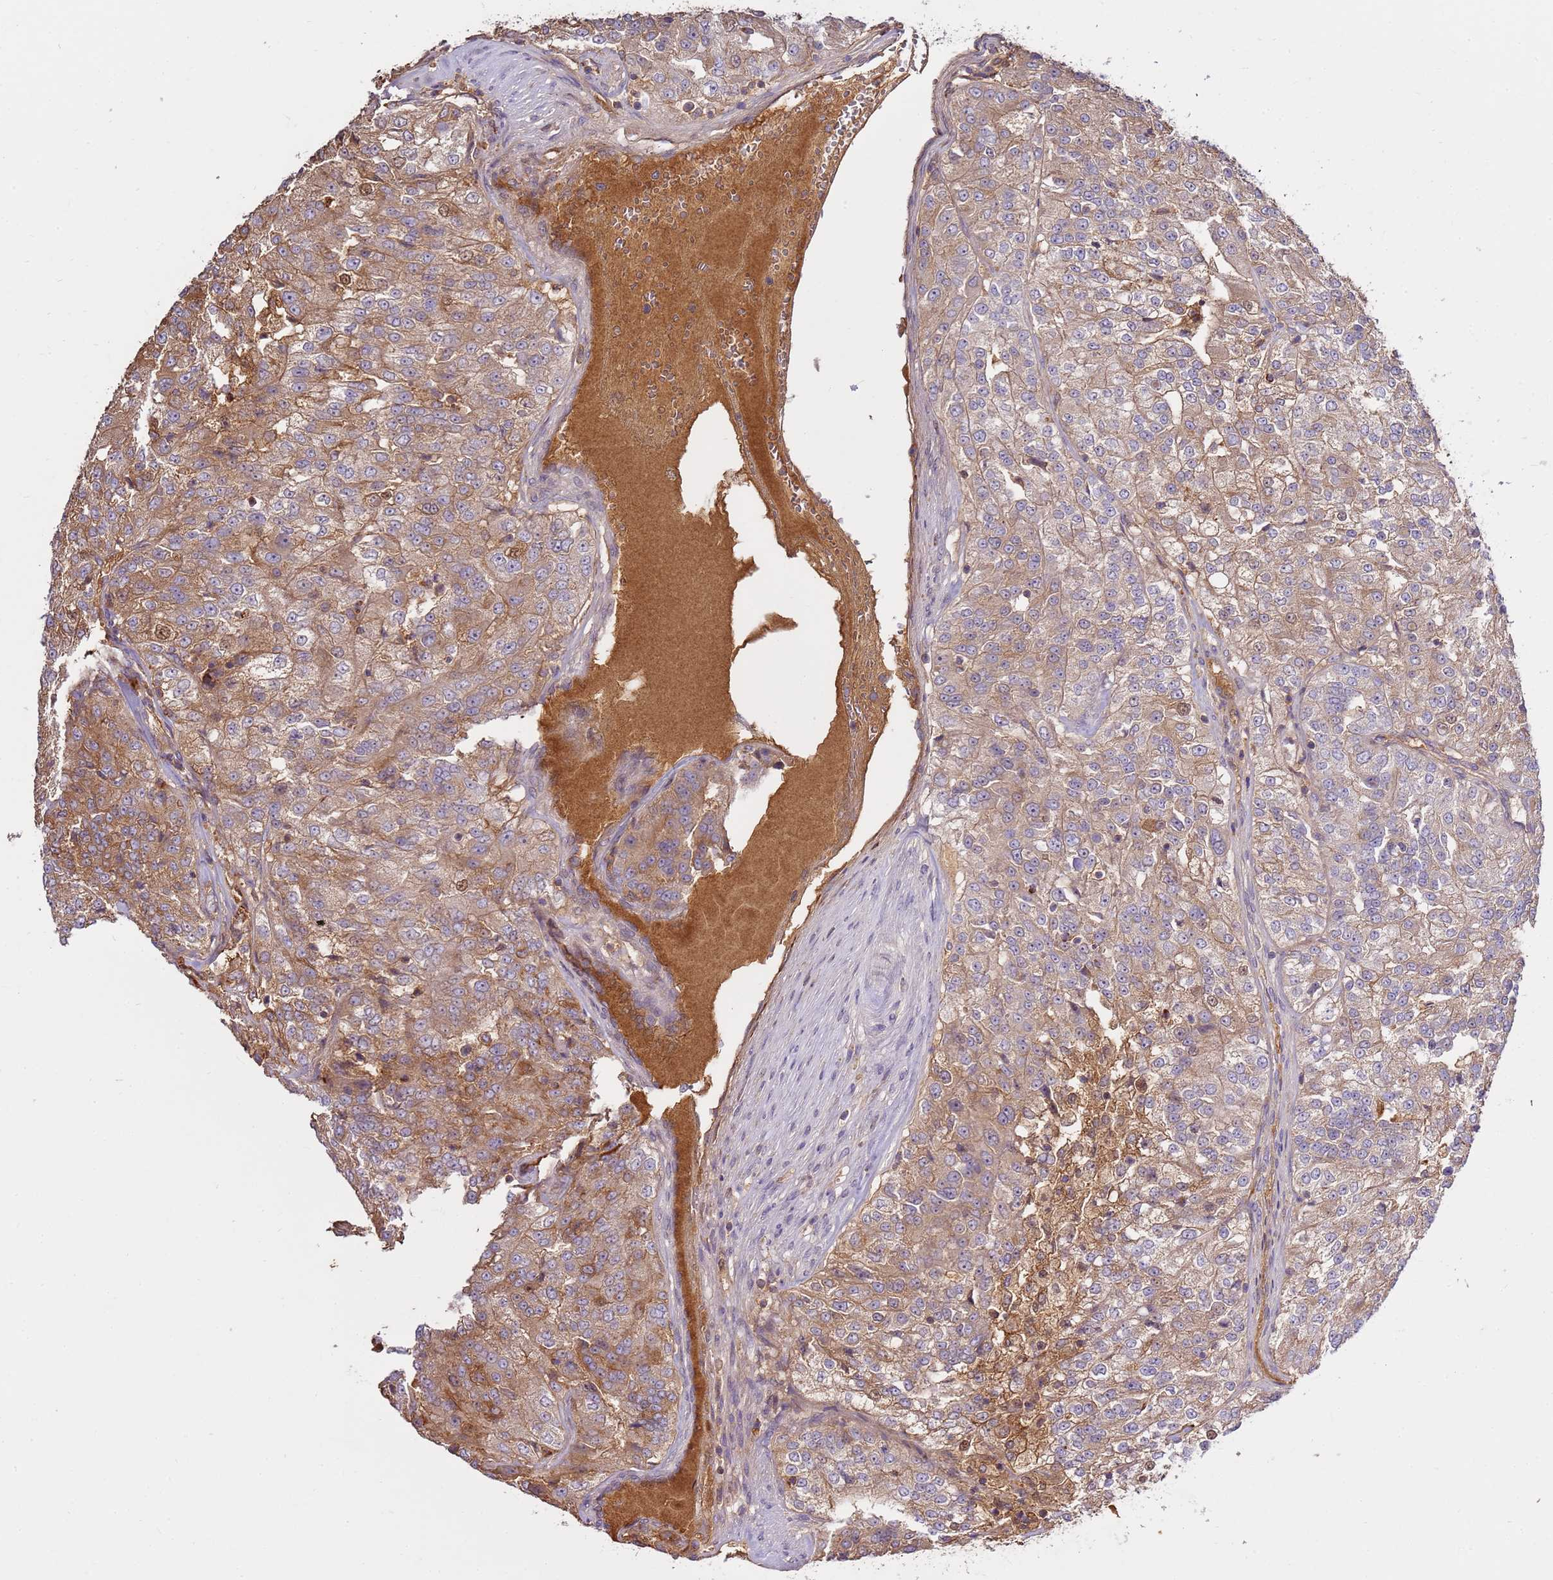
{"staining": {"intensity": "moderate", "quantity": ">75%", "location": "cytoplasmic/membranous"}, "tissue": "renal cancer", "cell_type": "Tumor cells", "image_type": "cancer", "snomed": [{"axis": "morphology", "description": "Adenocarcinoma, NOS"}, {"axis": "topography", "description": "Kidney"}], "caption": "The immunohistochemical stain highlights moderate cytoplasmic/membranous positivity in tumor cells of renal cancer (adenocarcinoma) tissue.", "gene": "ZNF624", "patient": {"sex": "female", "age": 63}}